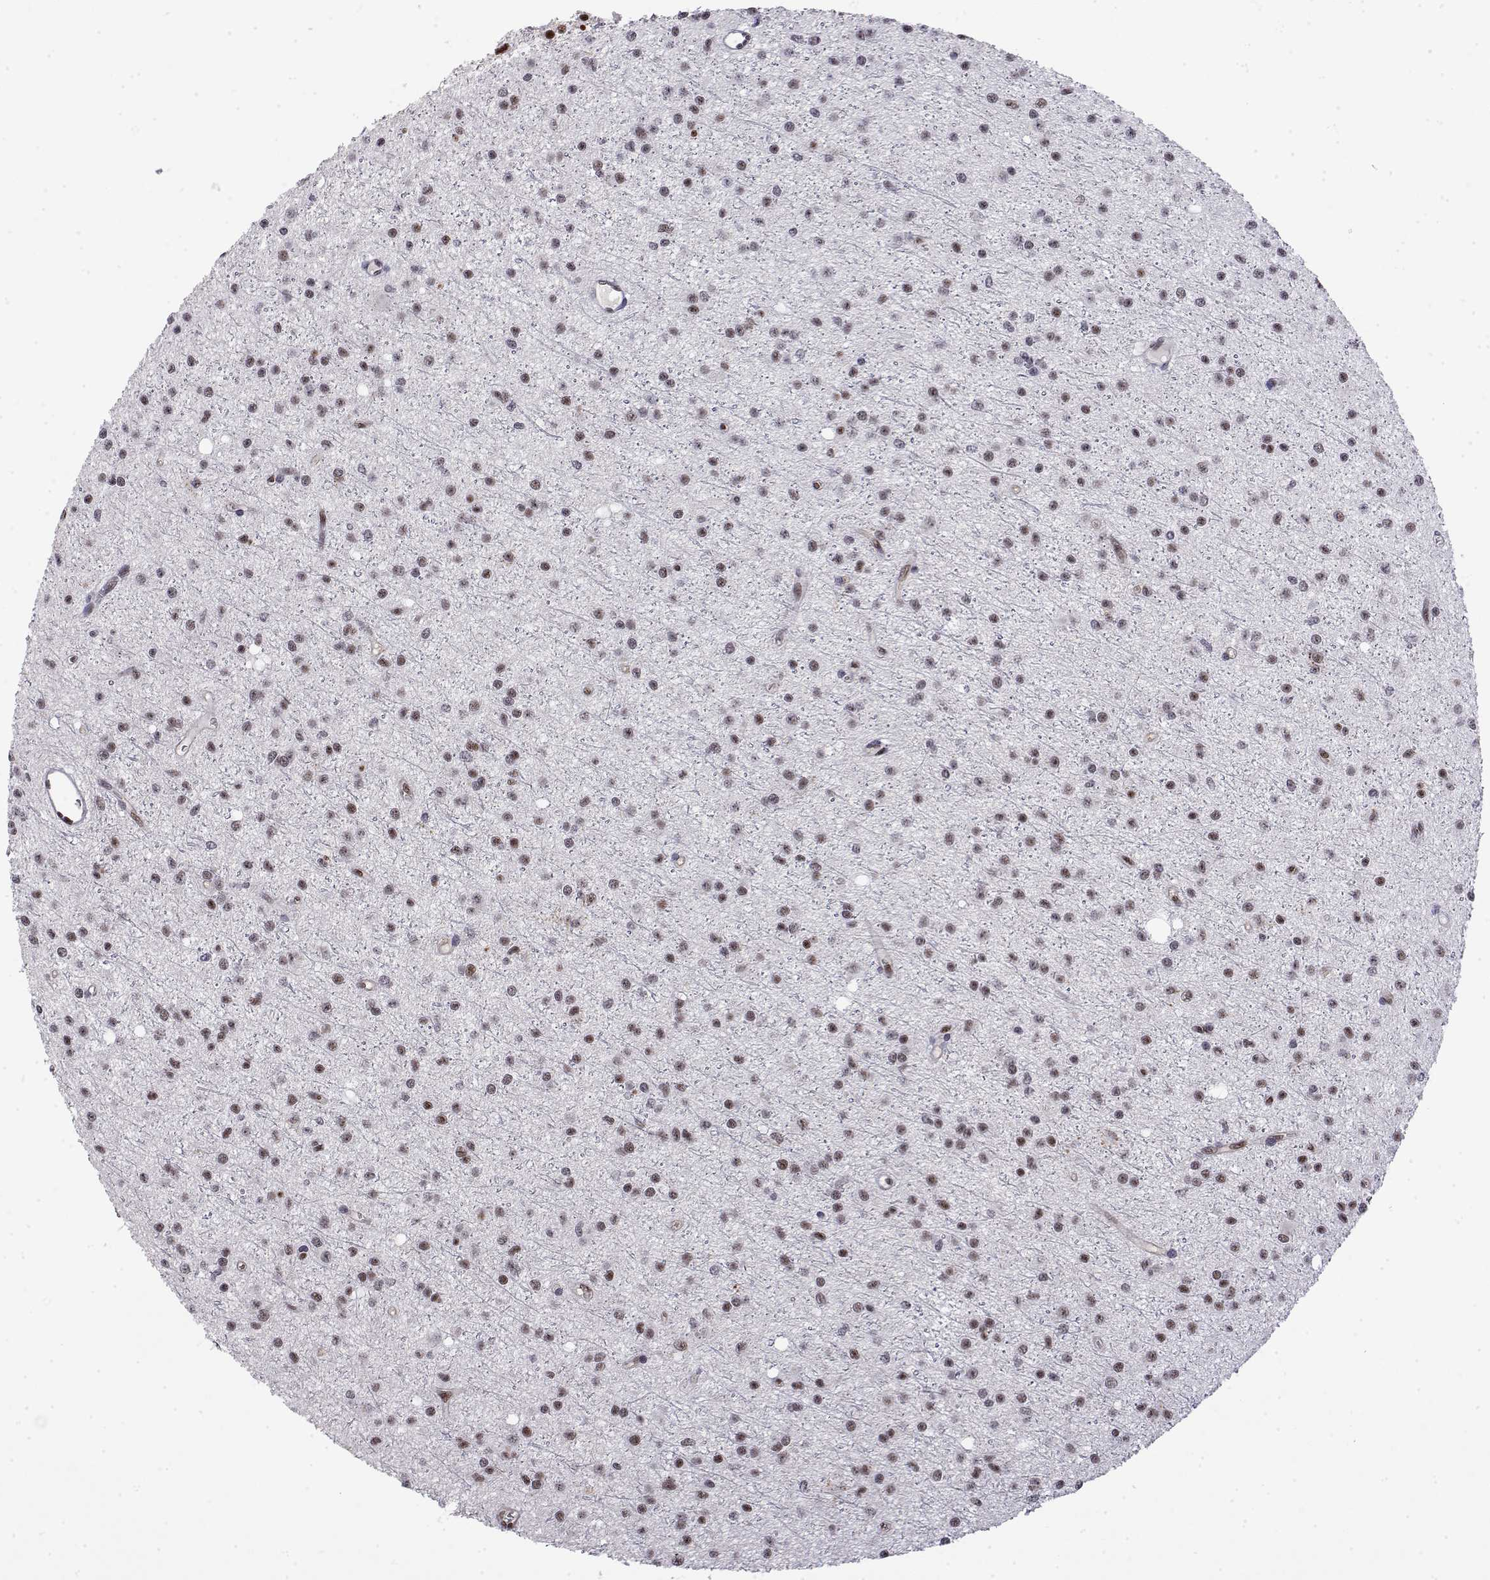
{"staining": {"intensity": "moderate", "quantity": "25%-75%", "location": "nuclear"}, "tissue": "glioma", "cell_type": "Tumor cells", "image_type": "cancer", "snomed": [{"axis": "morphology", "description": "Glioma, malignant, Low grade"}, {"axis": "topography", "description": "Brain"}], "caption": "Human malignant glioma (low-grade) stained with a protein marker reveals moderate staining in tumor cells.", "gene": "POLDIP3", "patient": {"sex": "male", "age": 27}}